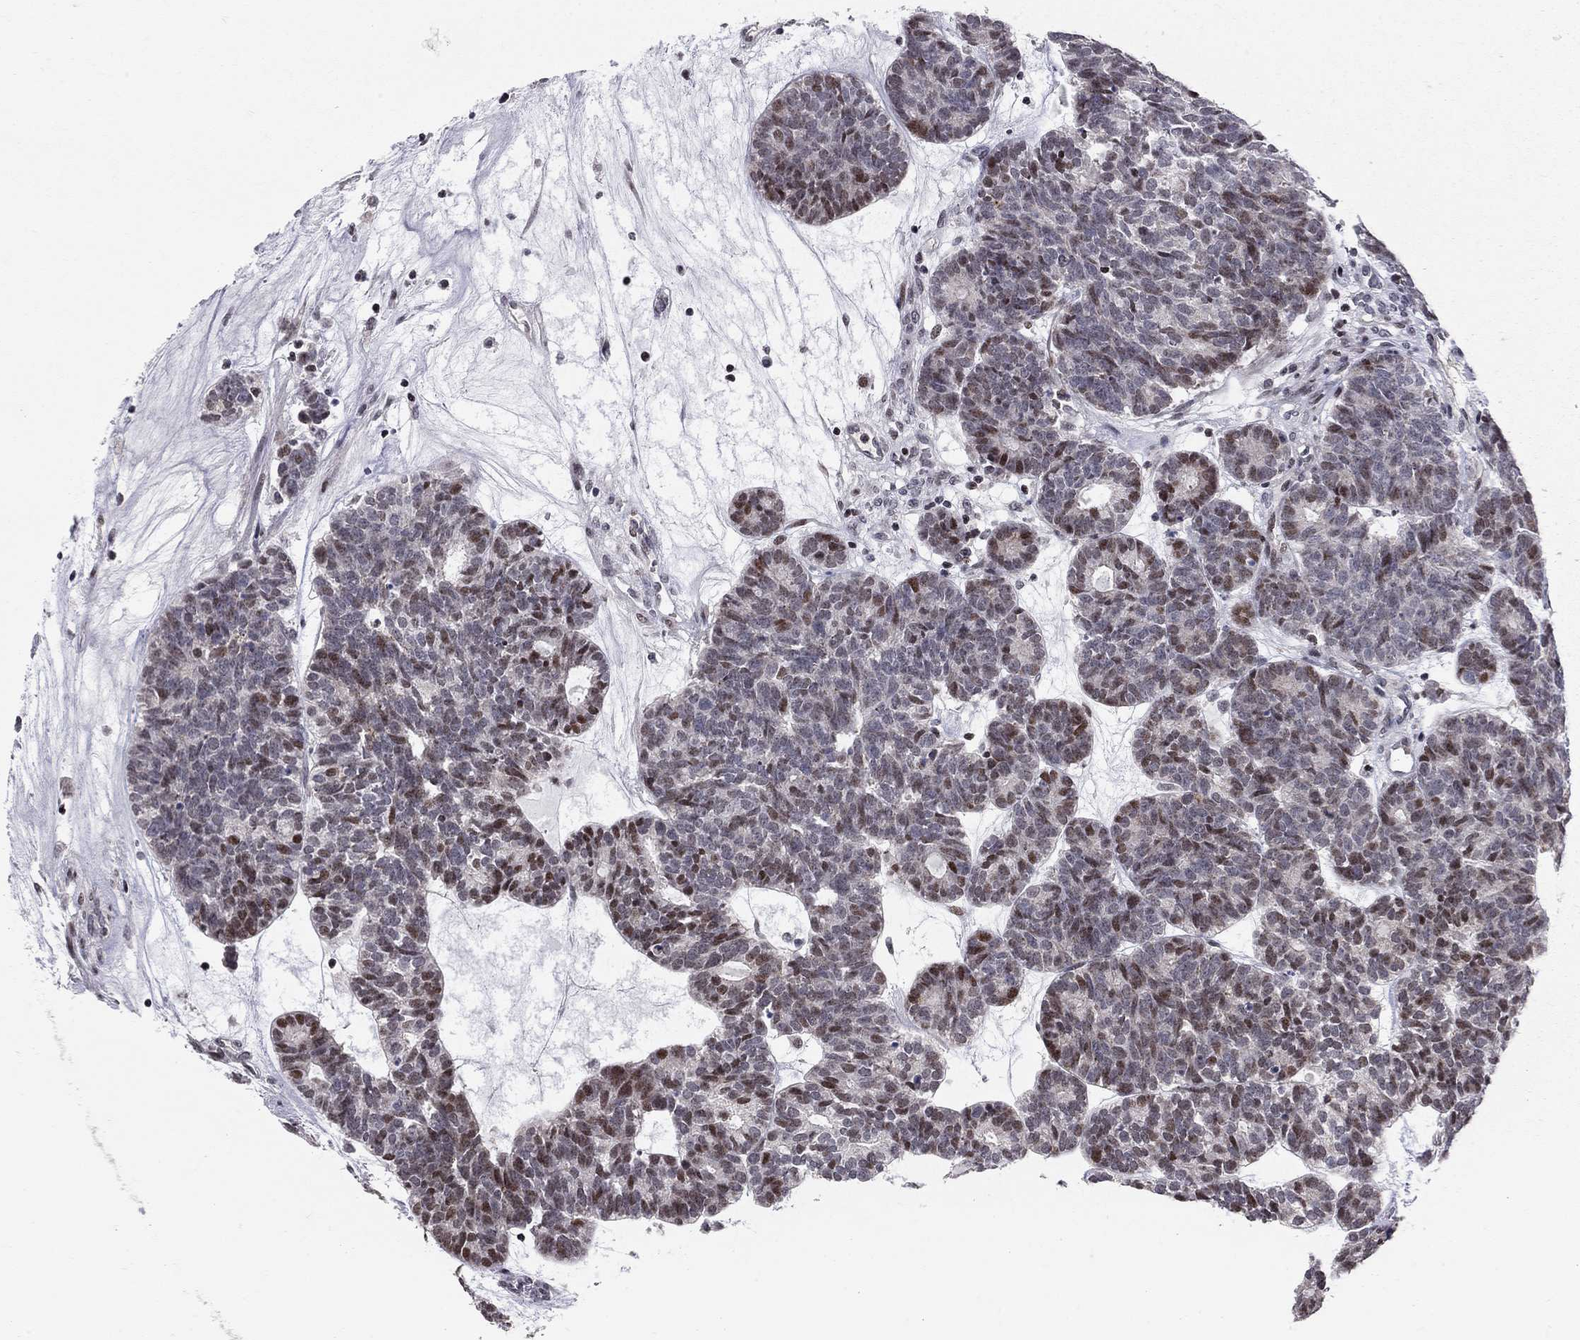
{"staining": {"intensity": "moderate", "quantity": "<25%", "location": "nuclear"}, "tissue": "head and neck cancer", "cell_type": "Tumor cells", "image_type": "cancer", "snomed": [{"axis": "morphology", "description": "Adenocarcinoma, NOS"}, {"axis": "topography", "description": "Head-Neck"}], "caption": "Human head and neck cancer (adenocarcinoma) stained for a protein (brown) exhibits moderate nuclear positive positivity in about <25% of tumor cells.", "gene": "HDAC3", "patient": {"sex": "female", "age": 81}}